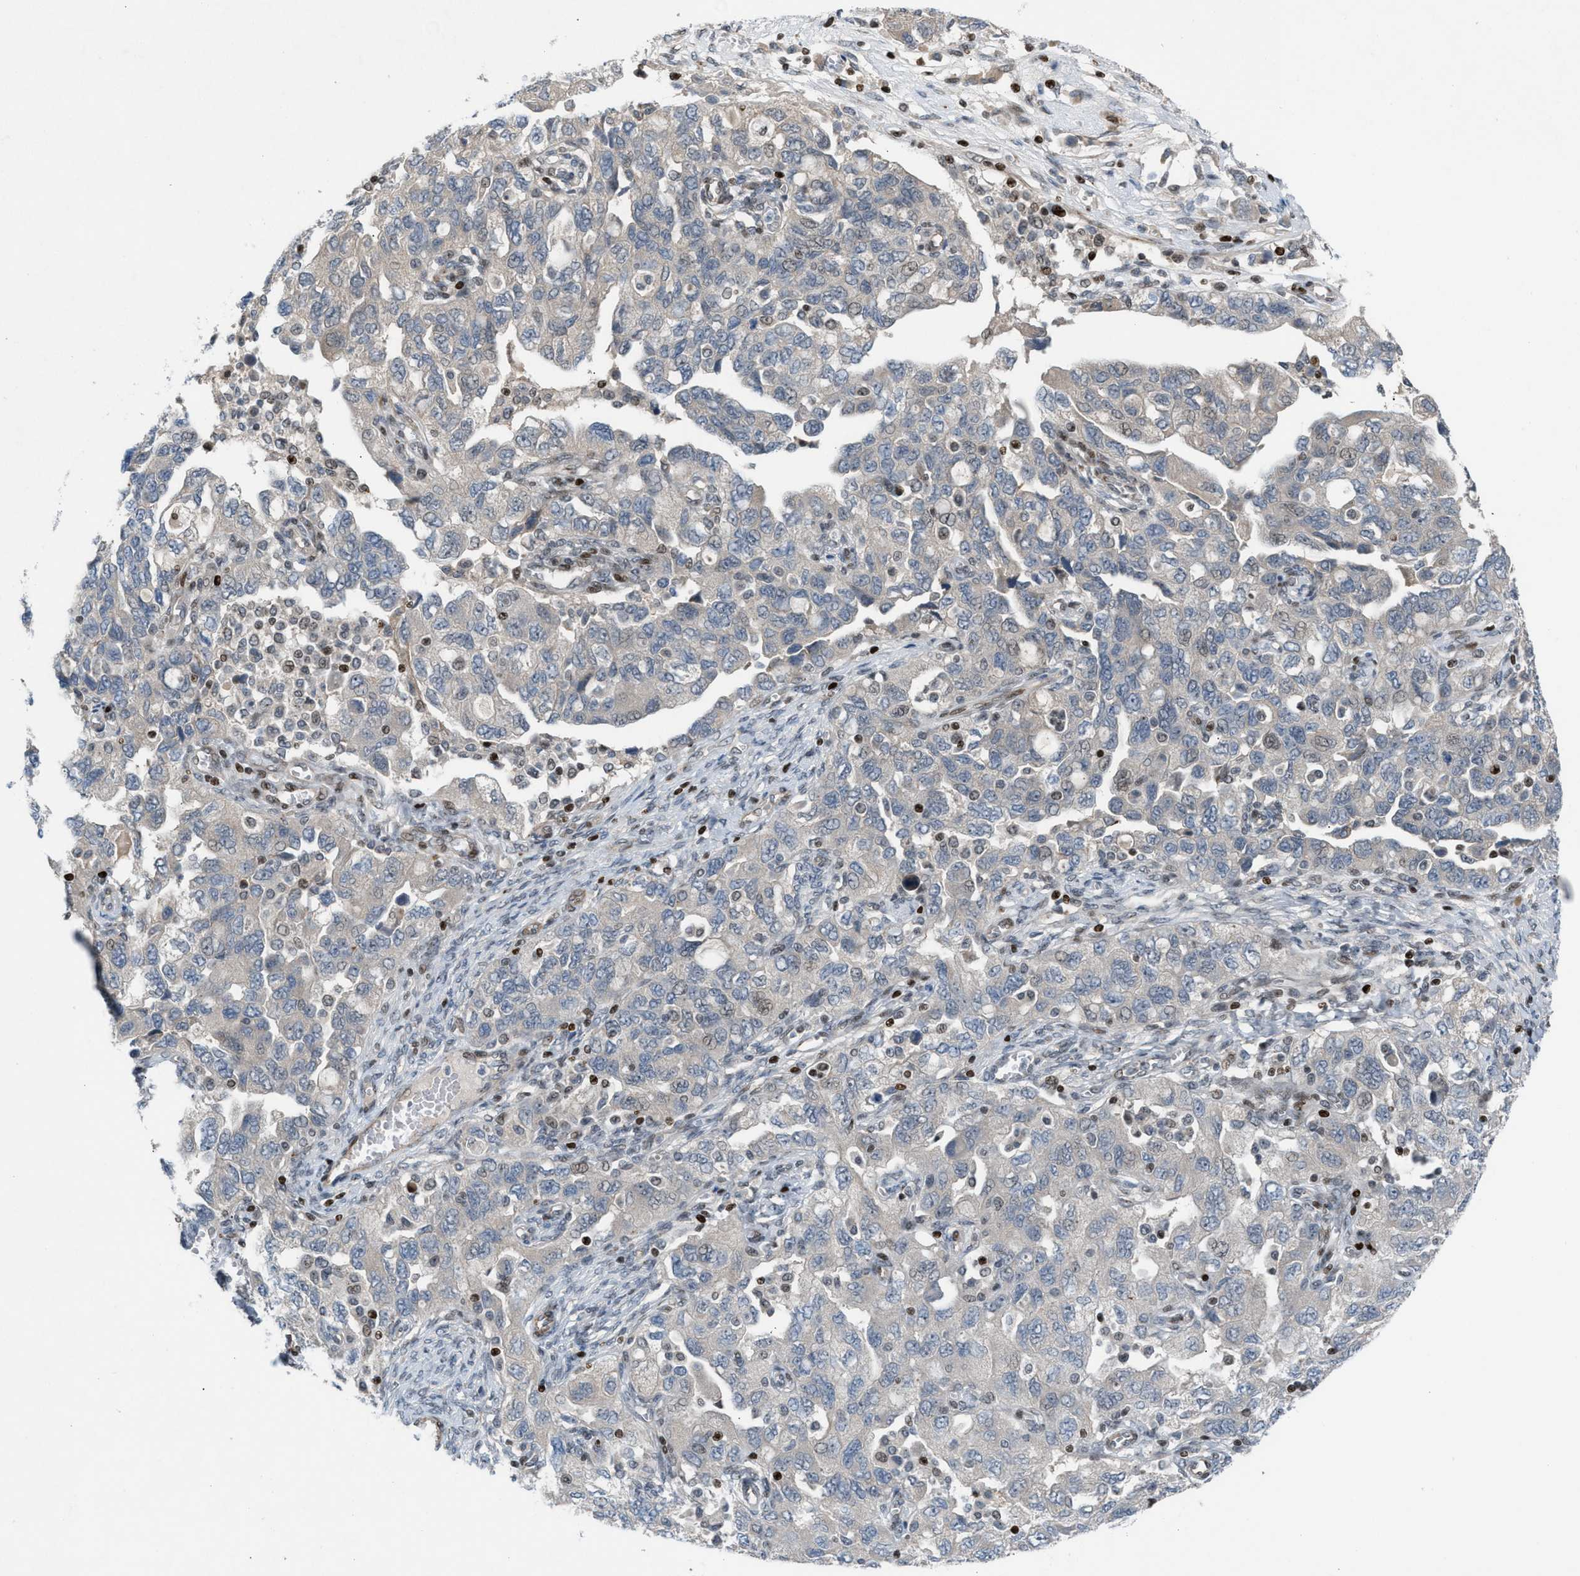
{"staining": {"intensity": "negative", "quantity": "none", "location": "none"}, "tissue": "ovarian cancer", "cell_type": "Tumor cells", "image_type": "cancer", "snomed": [{"axis": "morphology", "description": "Carcinoma, NOS"}, {"axis": "morphology", "description": "Cystadenocarcinoma, serous, NOS"}, {"axis": "topography", "description": "Ovary"}], "caption": "The micrograph exhibits no significant positivity in tumor cells of ovarian cancer.", "gene": "ZNF276", "patient": {"sex": "female", "age": 69}}